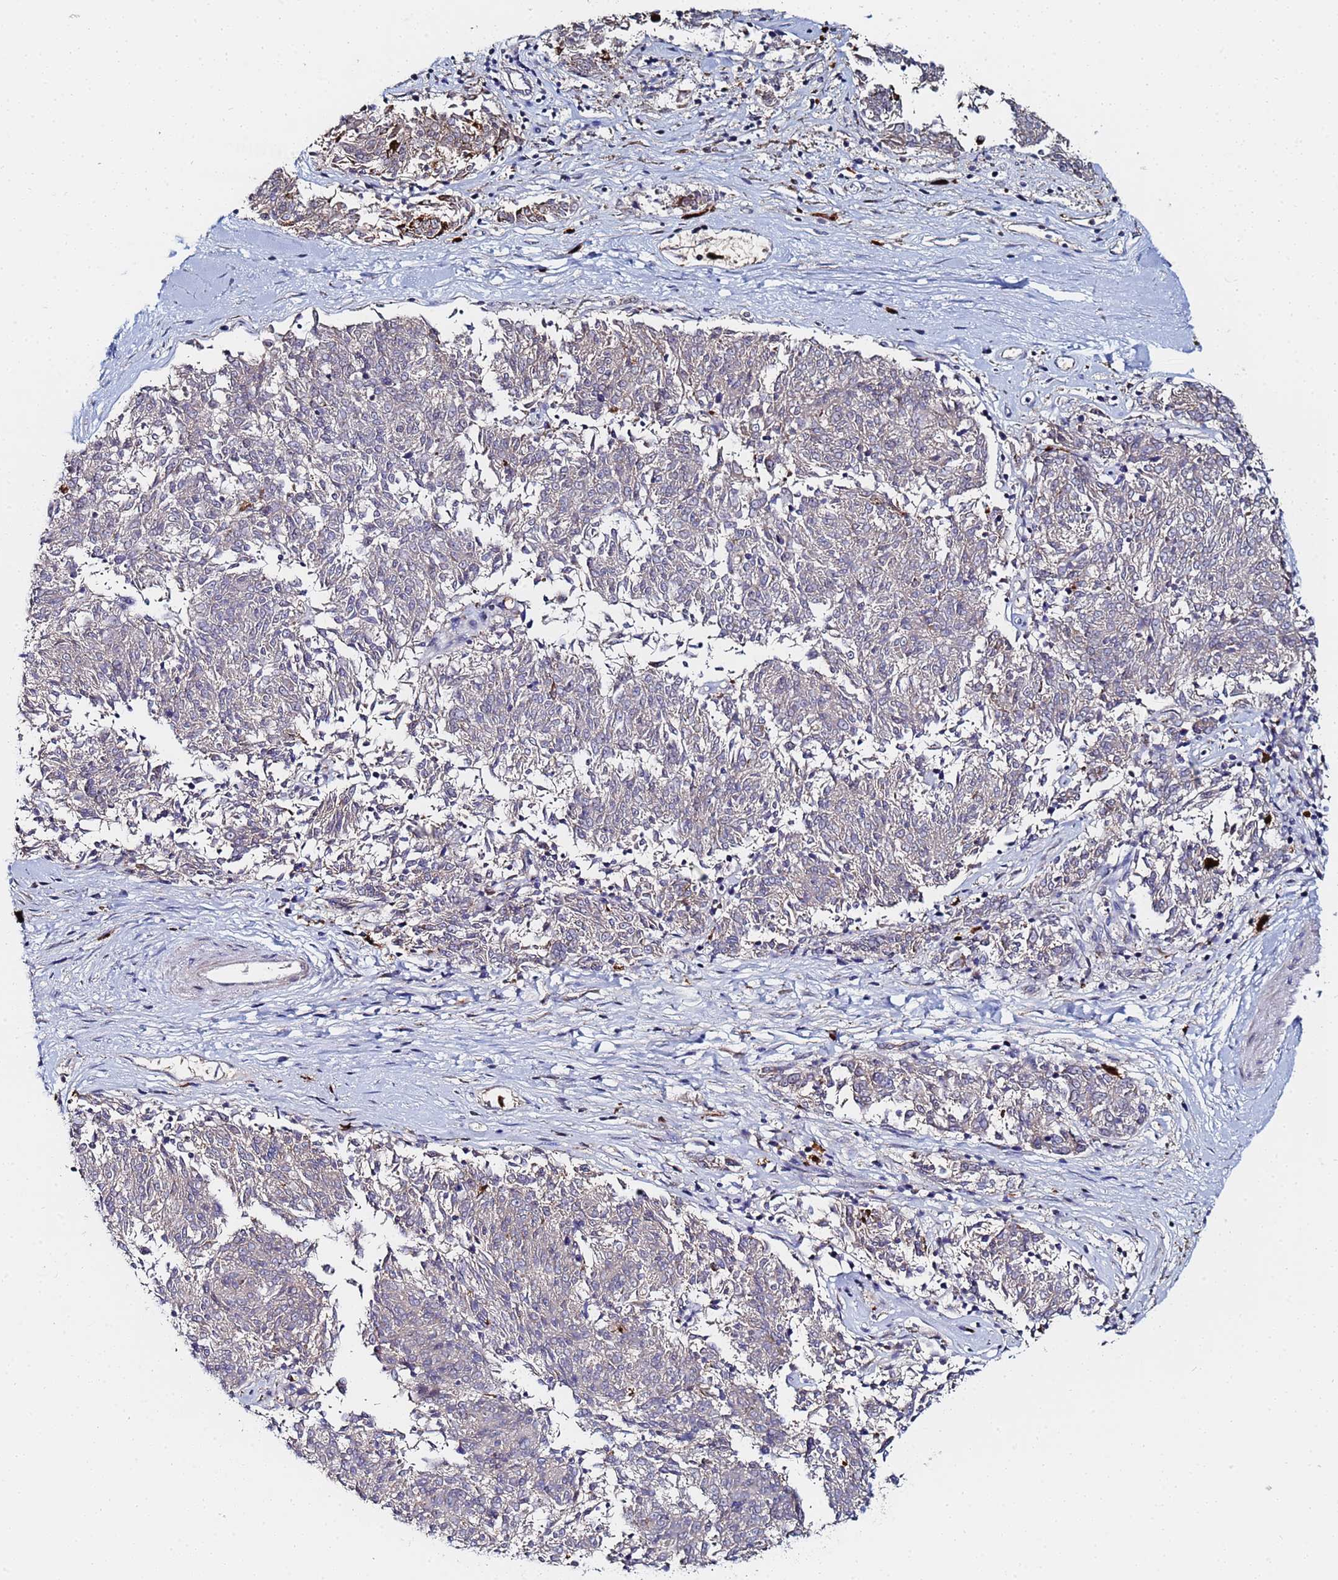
{"staining": {"intensity": "negative", "quantity": "none", "location": "none"}, "tissue": "melanoma", "cell_type": "Tumor cells", "image_type": "cancer", "snomed": [{"axis": "morphology", "description": "Malignant melanoma, NOS"}, {"axis": "topography", "description": "Skin"}], "caption": "There is no significant positivity in tumor cells of malignant melanoma.", "gene": "MTCL1", "patient": {"sex": "female", "age": 72}}